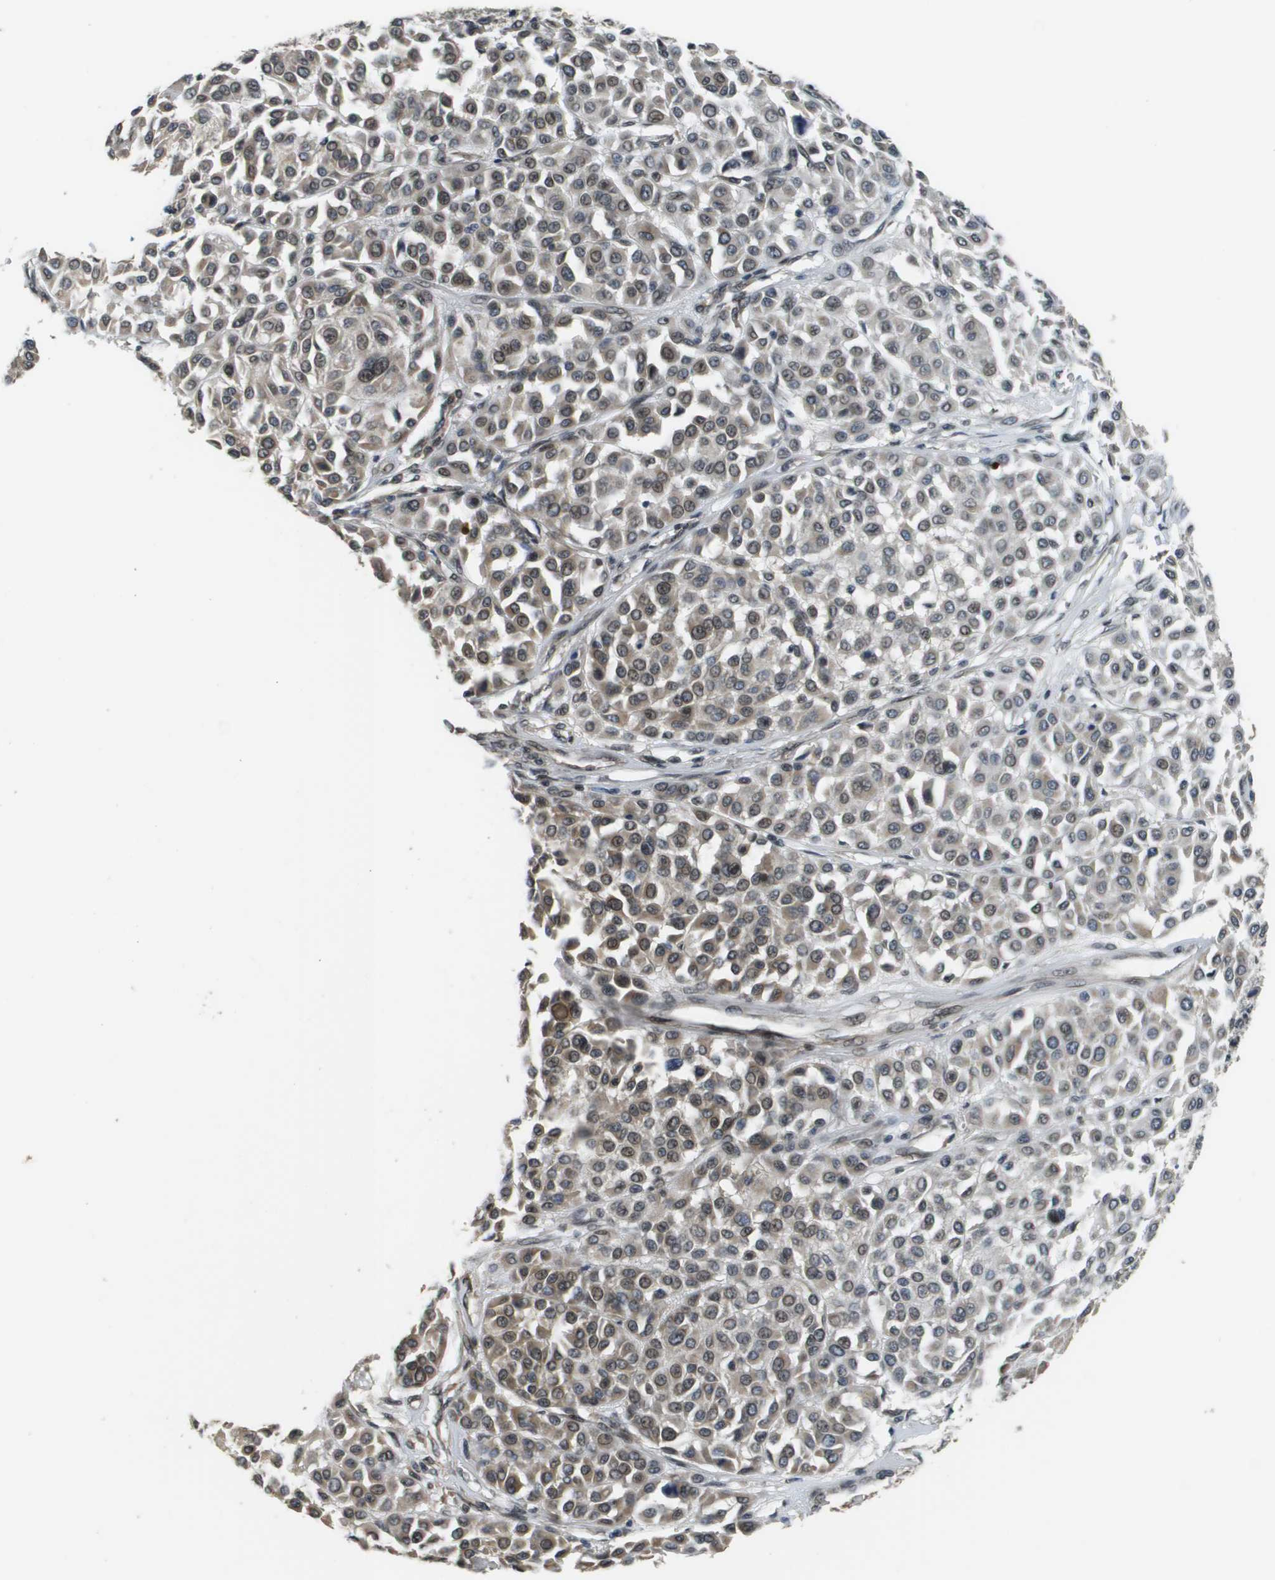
{"staining": {"intensity": "weak", "quantity": "25%-75%", "location": "cytoplasmic/membranous,nuclear"}, "tissue": "melanoma", "cell_type": "Tumor cells", "image_type": "cancer", "snomed": [{"axis": "morphology", "description": "Malignant melanoma, Metastatic site"}, {"axis": "topography", "description": "Soft tissue"}], "caption": "Malignant melanoma (metastatic site) tissue displays weak cytoplasmic/membranous and nuclear staining in approximately 25%-75% of tumor cells", "gene": "FANCC", "patient": {"sex": "male", "age": 41}}